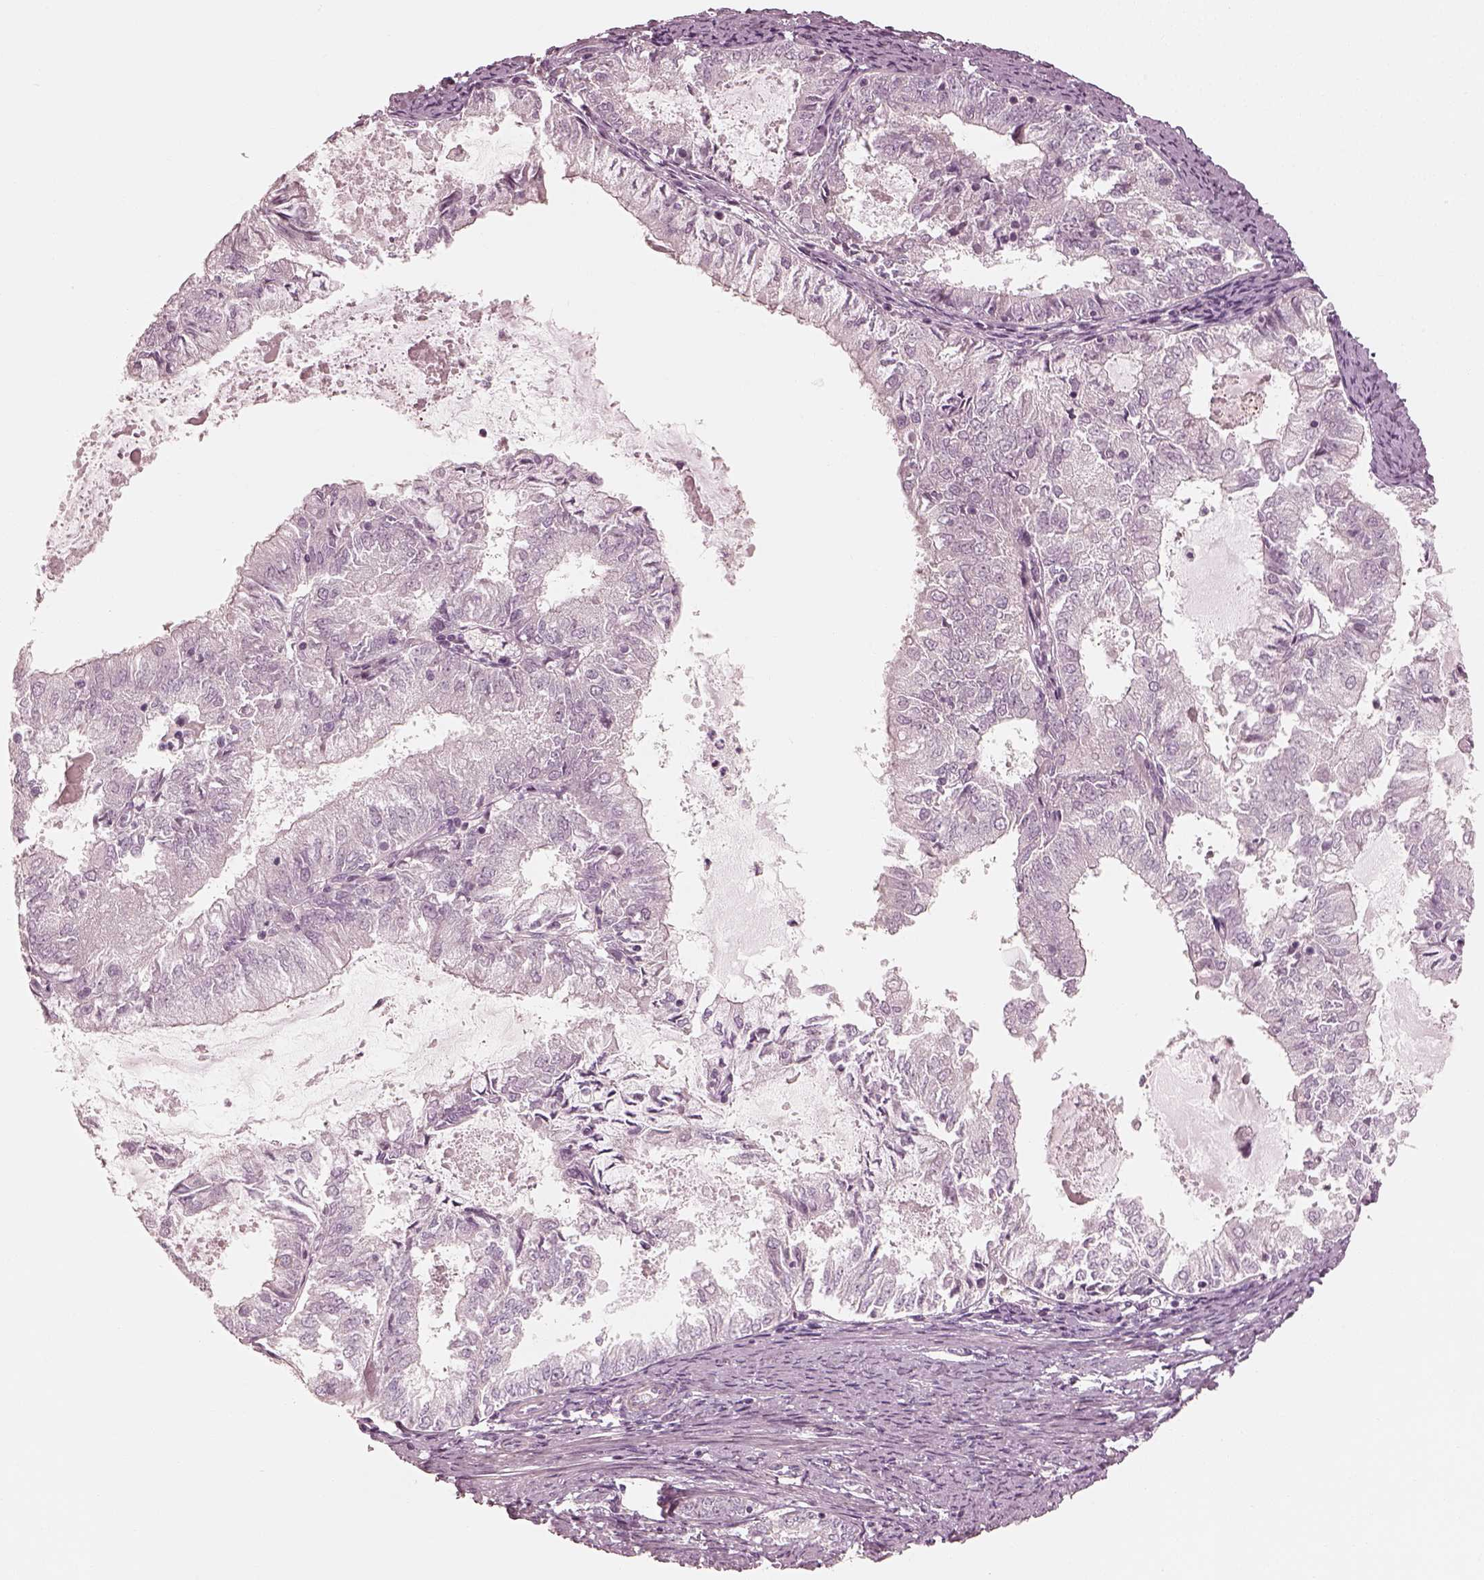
{"staining": {"intensity": "negative", "quantity": "none", "location": "none"}, "tissue": "endometrial cancer", "cell_type": "Tumor cells", "image_type": "cancer", "snomed": [{"axis": "morphology", "description": "Adenocarcinoma, NOS"}, {"axis": "topography", "description": "Endometrium"}], "caption": "The image demonstrates no significant staining in tumor cells of endometrial cancer.", "gene": "SPATA24", "patient": {"sex": "female", "age": 57}}